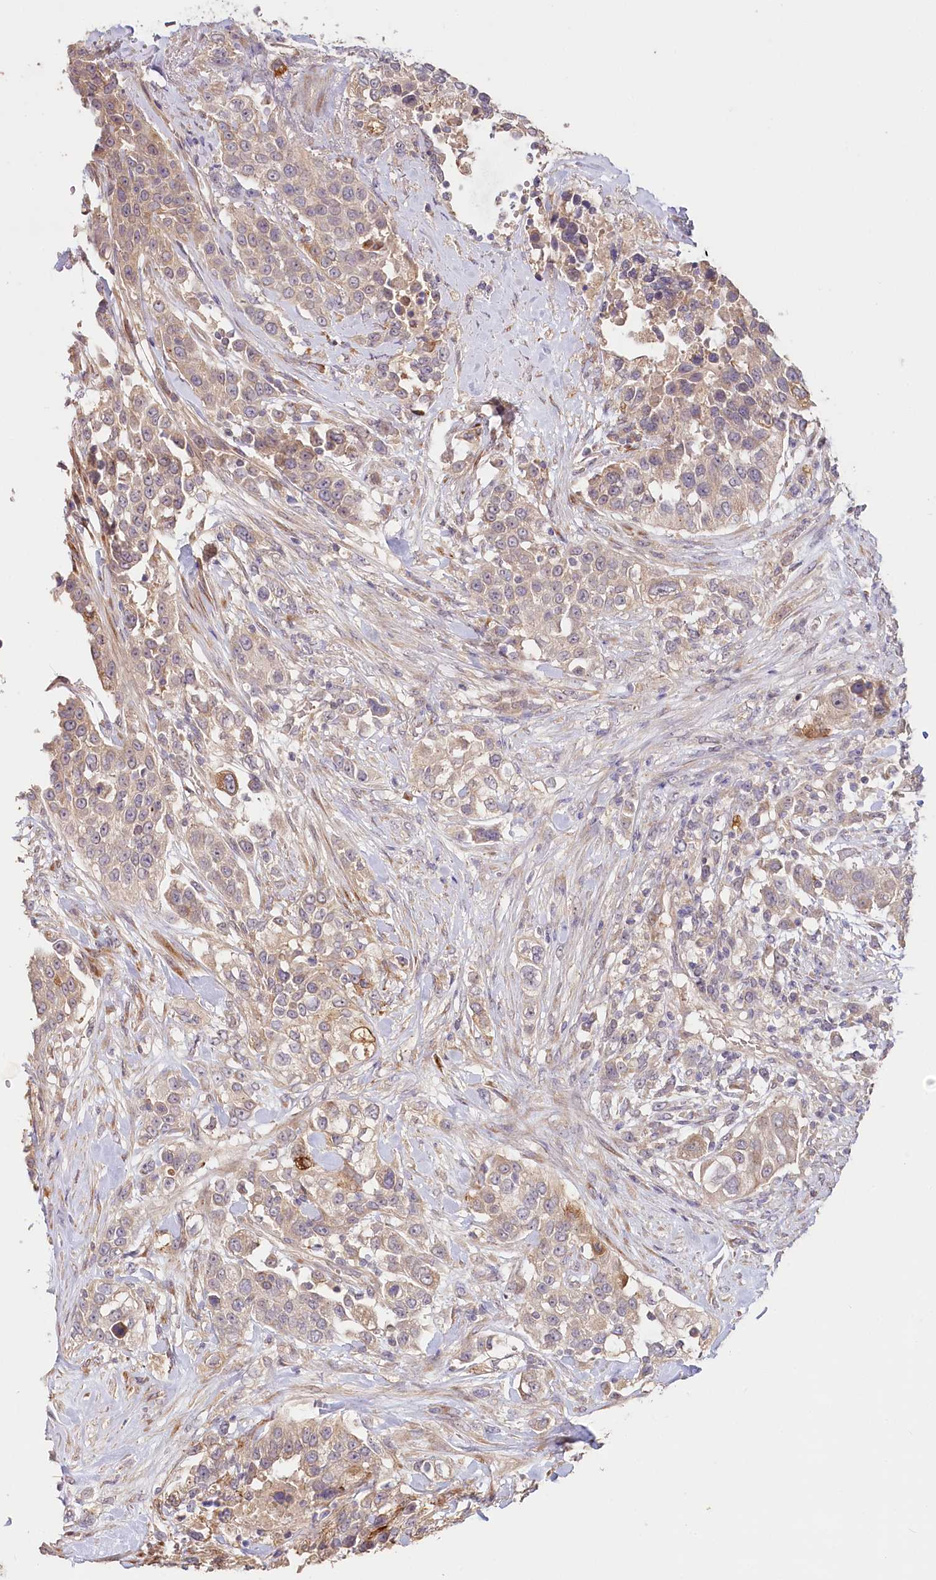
{"staining": {"intensity": "moderate", "quantity": ">75%", "location": "cytoplasmic/membranous"}, "tissue": "urothelial cancer", "cell_type": "Tumor cells", "image_type": "cancer", "snomed": [{"axis": "morphology", "description": "Urothelial carcinoma, High grade"}, {"axis": "topography", "description": "Urinary bladder"}], "caption": "Urothelial carcinoma (high-grade) stained with DAB (3,3'-diaminobenzidine) immunohistochemistry reveals medium levels of moderate cytoplasmic/membranous expression in approximately >75% of tumor cells. The staining was performed using DAB (3,3'-diaminobenzidine), with brown indicating positive protein expression. Nuclei are stained blue with hematoxylin.", "gene": "IRAK1BP1", "patient": {"sex": "female", "age": 80}}